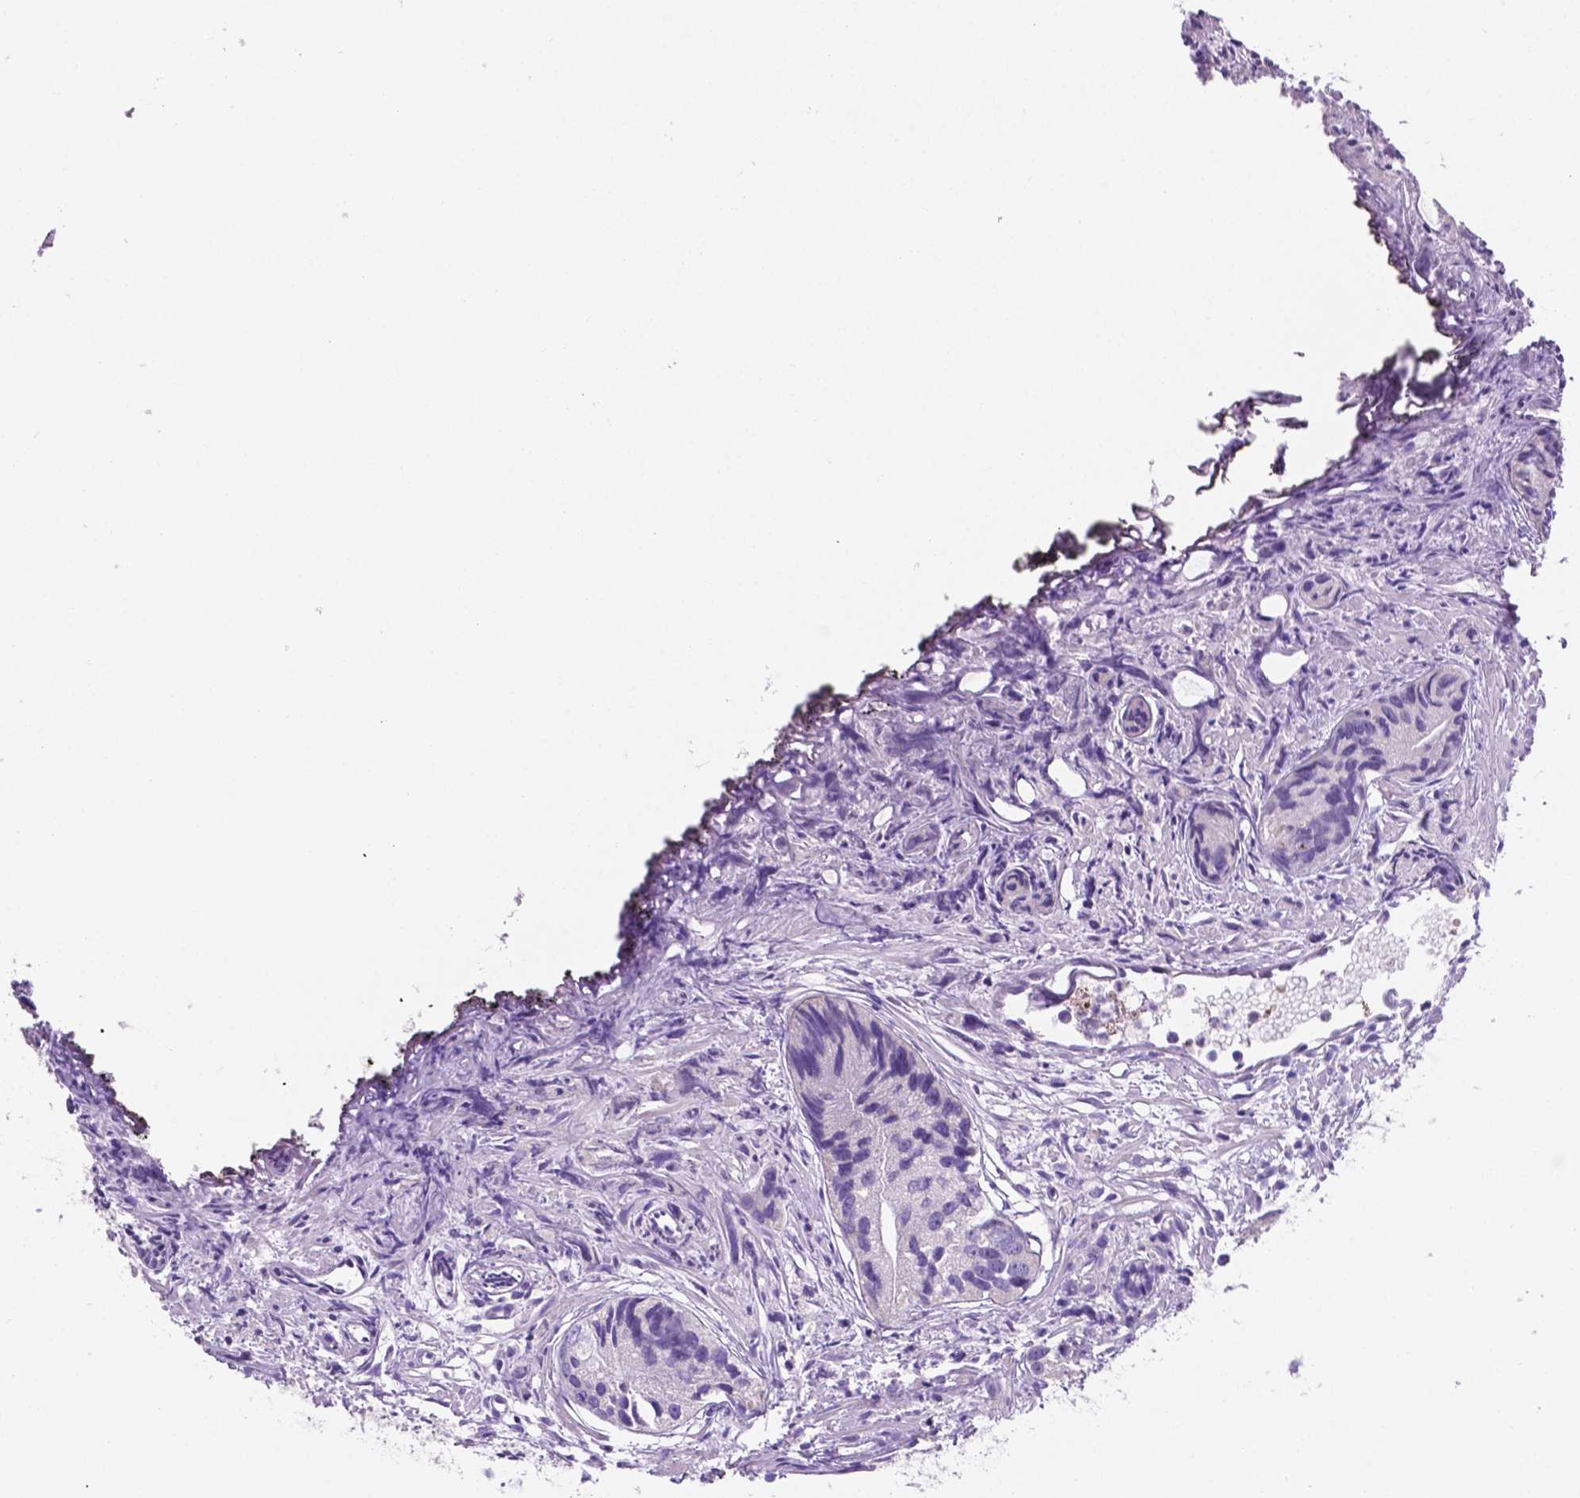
{"staining": {"intensity": "negative", "quantity": "none", "location": "none"}, "tissue": "prostate cancer", "cell_type": "Tumor cells", "image_type": "cancer", "snomed": [{"axis": "morphology", "description": "Adenocarcinoma, High grade"}, {"axis": "topography", "description": "Prostate"}], "caption": "Prostate cancer stained for a protein using immunohistochemistry displays no staining tumor cells.", "gene": "EBLN2", "patient": {"sex": "male", "age": 68}}